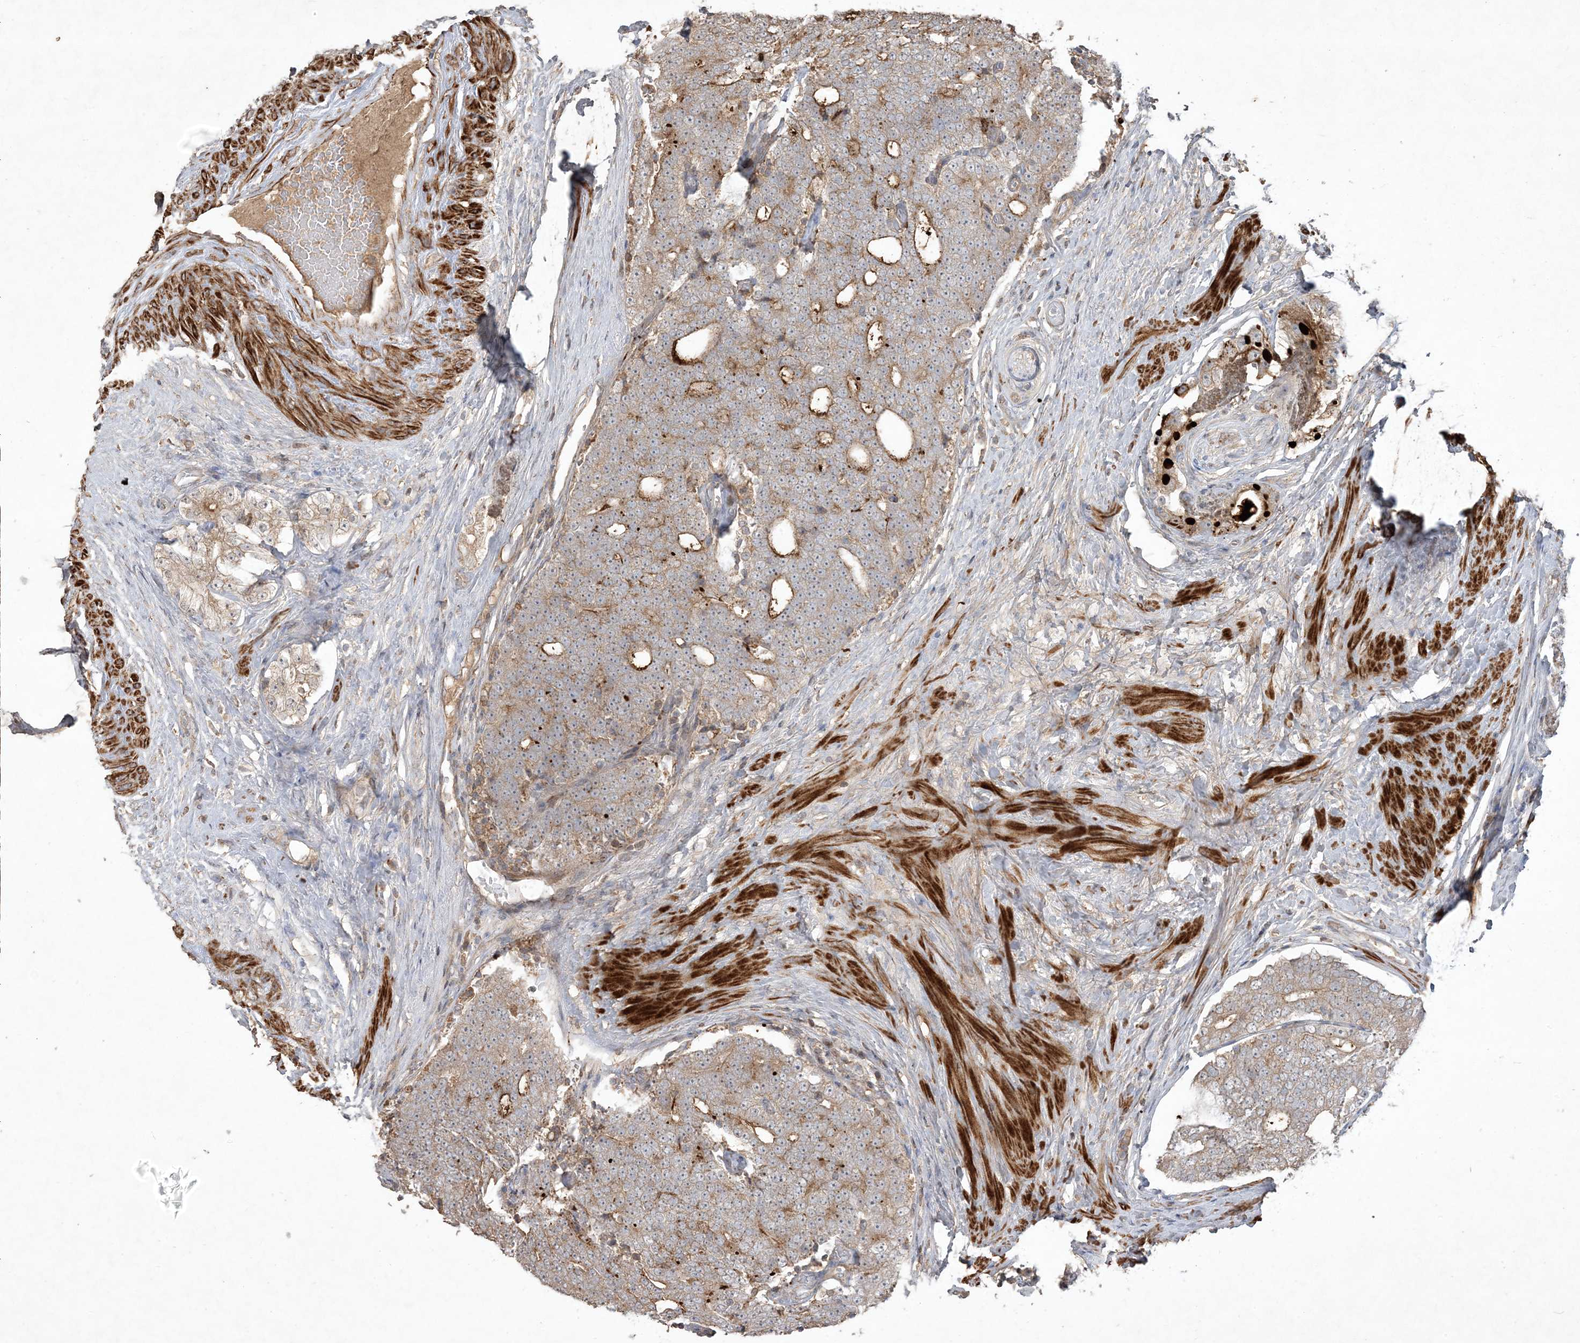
{"staining": {"intensity": "moderate", "quantity": "25%-75%", "location": "cytoplasmic/membranous"}, "tissue": "prostate cancer", "cell_type": "Tumor cells", "image_type": "cancer", "snomed": [{"axis": "morphology", "description": "Adenocarcinoma, High grade"}, {"axis": "topography", "description": "Prostate"}], "caption": "A brown stain labels moderate cytoplasmic/membranous positivity of a protein in human prostate cancer (high-grade adenocarcinoma) tumor cells.", "gene": "PRRT3", "patient": {"sex": "male", "age": 56}}